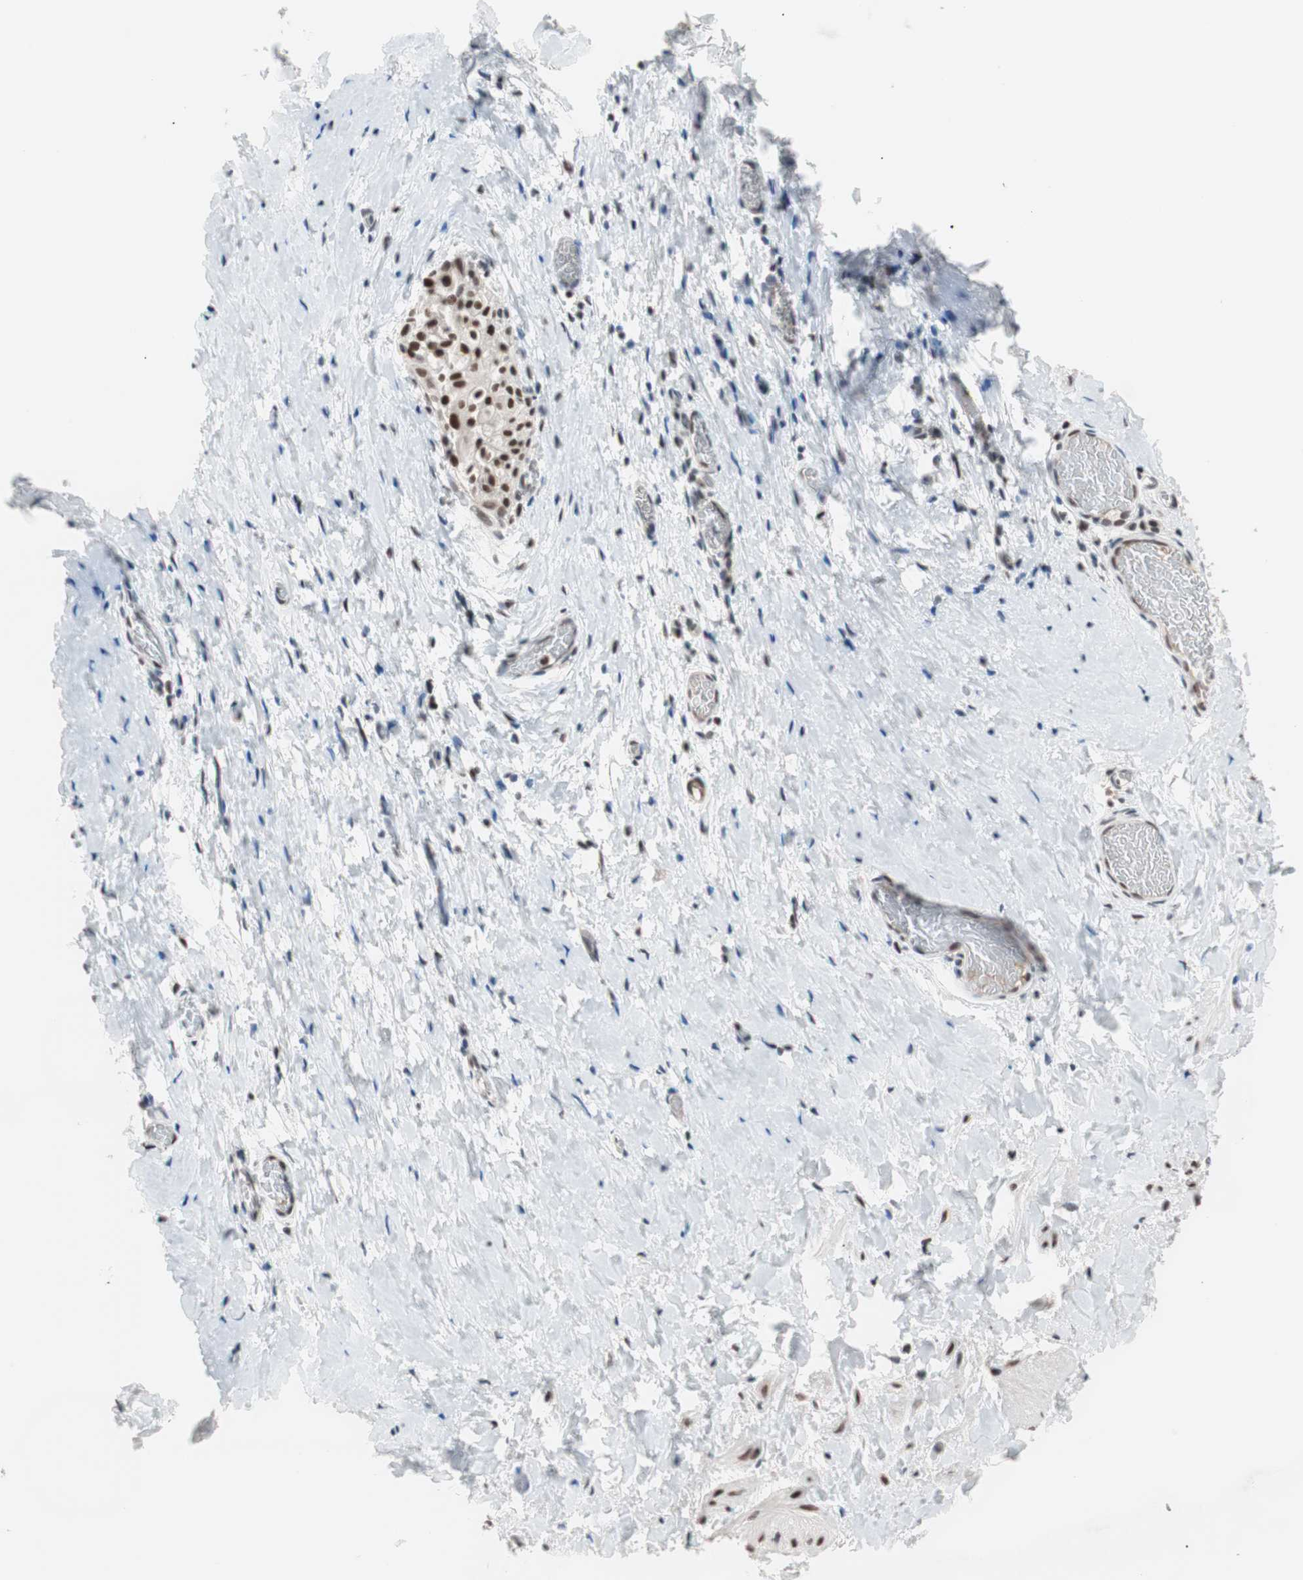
{"staining": {"intensity": "negative", "quantity": "none", "location": "none"}, "tissue": "smooth muscle", "cell_type": "Smooth muscle cells", "image_type": "normal", "snomed": [{"axis": "morphology", "description": "Normal tissue, NOS"}, {"axis": "topography", "description": "Smooth muscle"}], "caption": "DAB (3,3'-diaminobenzidine) immunohistochemical staining of unremarkable smooth muscle exhibits no significant positivity in smooth muscle cells.", "gene": "LIG3", "patient": {"sex": "male", "age": 16}}